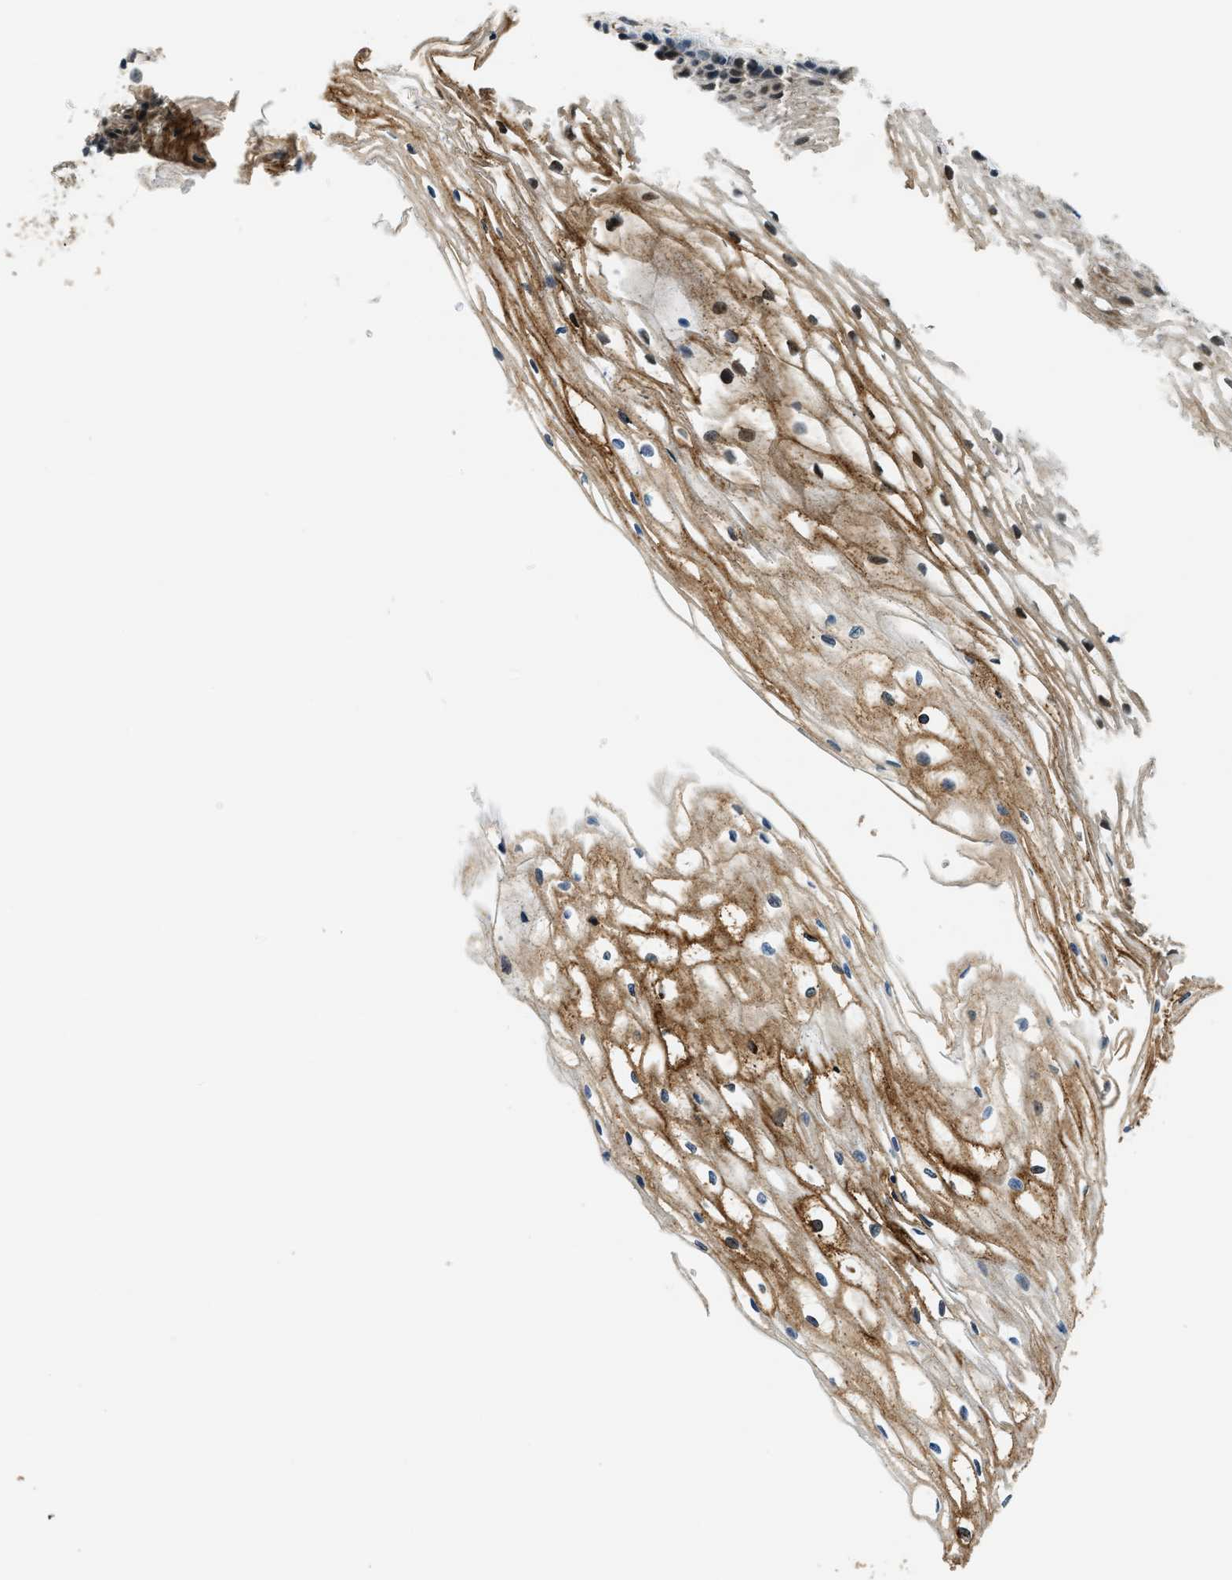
{"staining": {"intensity": "moderate", "quantity": ">75%", "location": "cytoplasmic/membranous"}, "tissue": "cervix", "cell_type": "Glandular cells", "image_type": "normal", "snomed": [{"axis": "morphology", "description": "Normal tissue, NOS"}, {"axis": "topography", "description": "Cervix"}], "caption": "Glandular cells demonstrate medium levels of moderate cytoplasmic/membranous positivity in about >75% of cells in unremarkable cervix.", "gene": "ALOX12", "patient": {"sex": "female", "age": 77}}